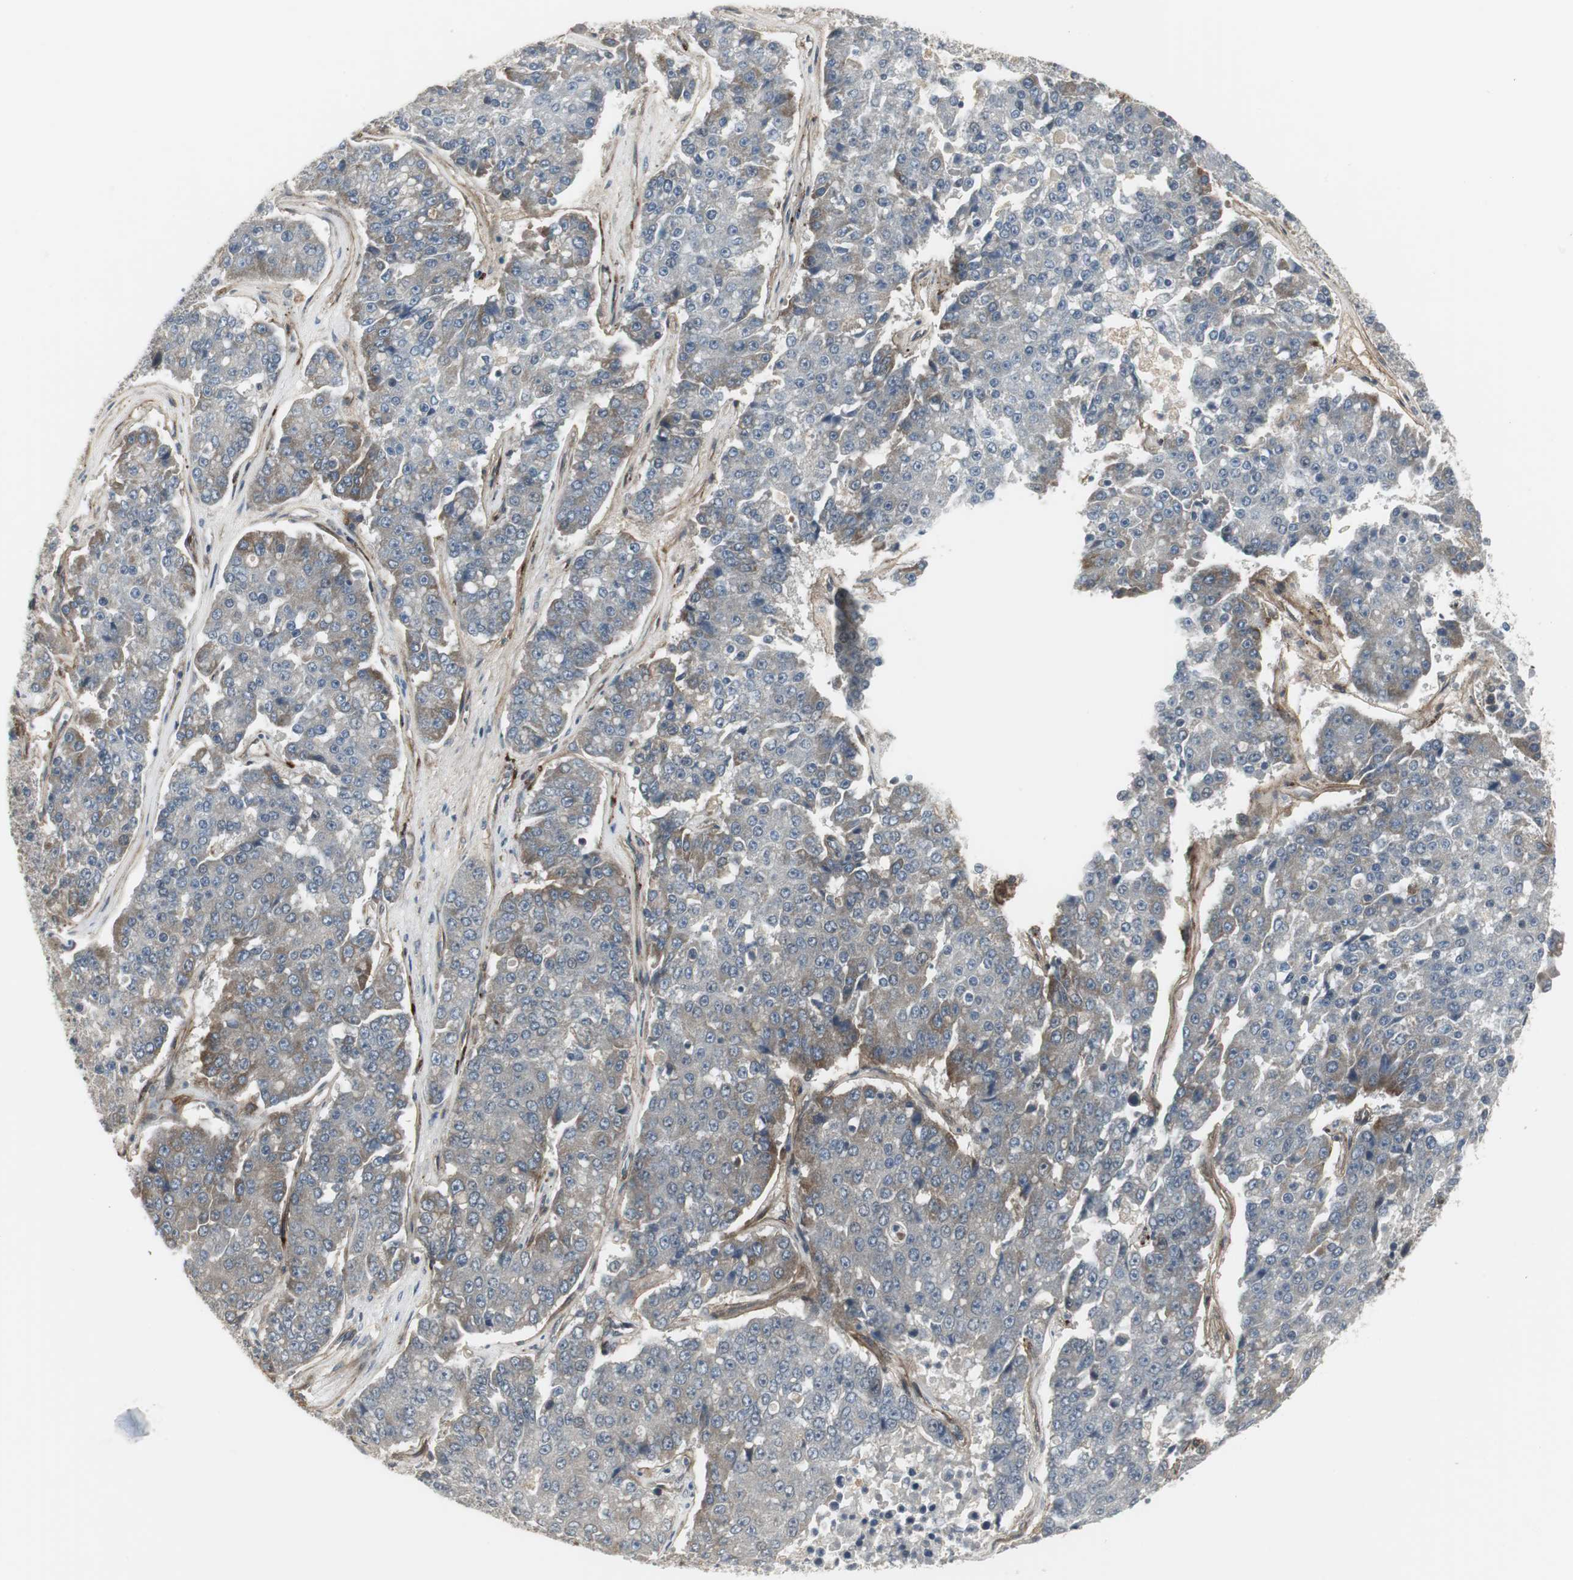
{"staining": {"intensity": "weak", "quantity": "<25%", "location": "cytoplasmic/membranous"}, "tissue": "pancreatic cancer", "cell_type": "Tumor cells", "image_type": "cancer", "snomed": [{"axis": "morphology", "description": "Adenocarcinoma, NOS"}, {"axis": "topography", "description": "Pancreas"}], "caption": "An immunohistochemistry (IHC) micrograph of adenocarcinoma (pancreatic) is shown. There is no staining in tumor cells of adenocarcinoma (pancreatic).", "gene": "SCYL3", "patient": {"sex": "male", "age": 50}}